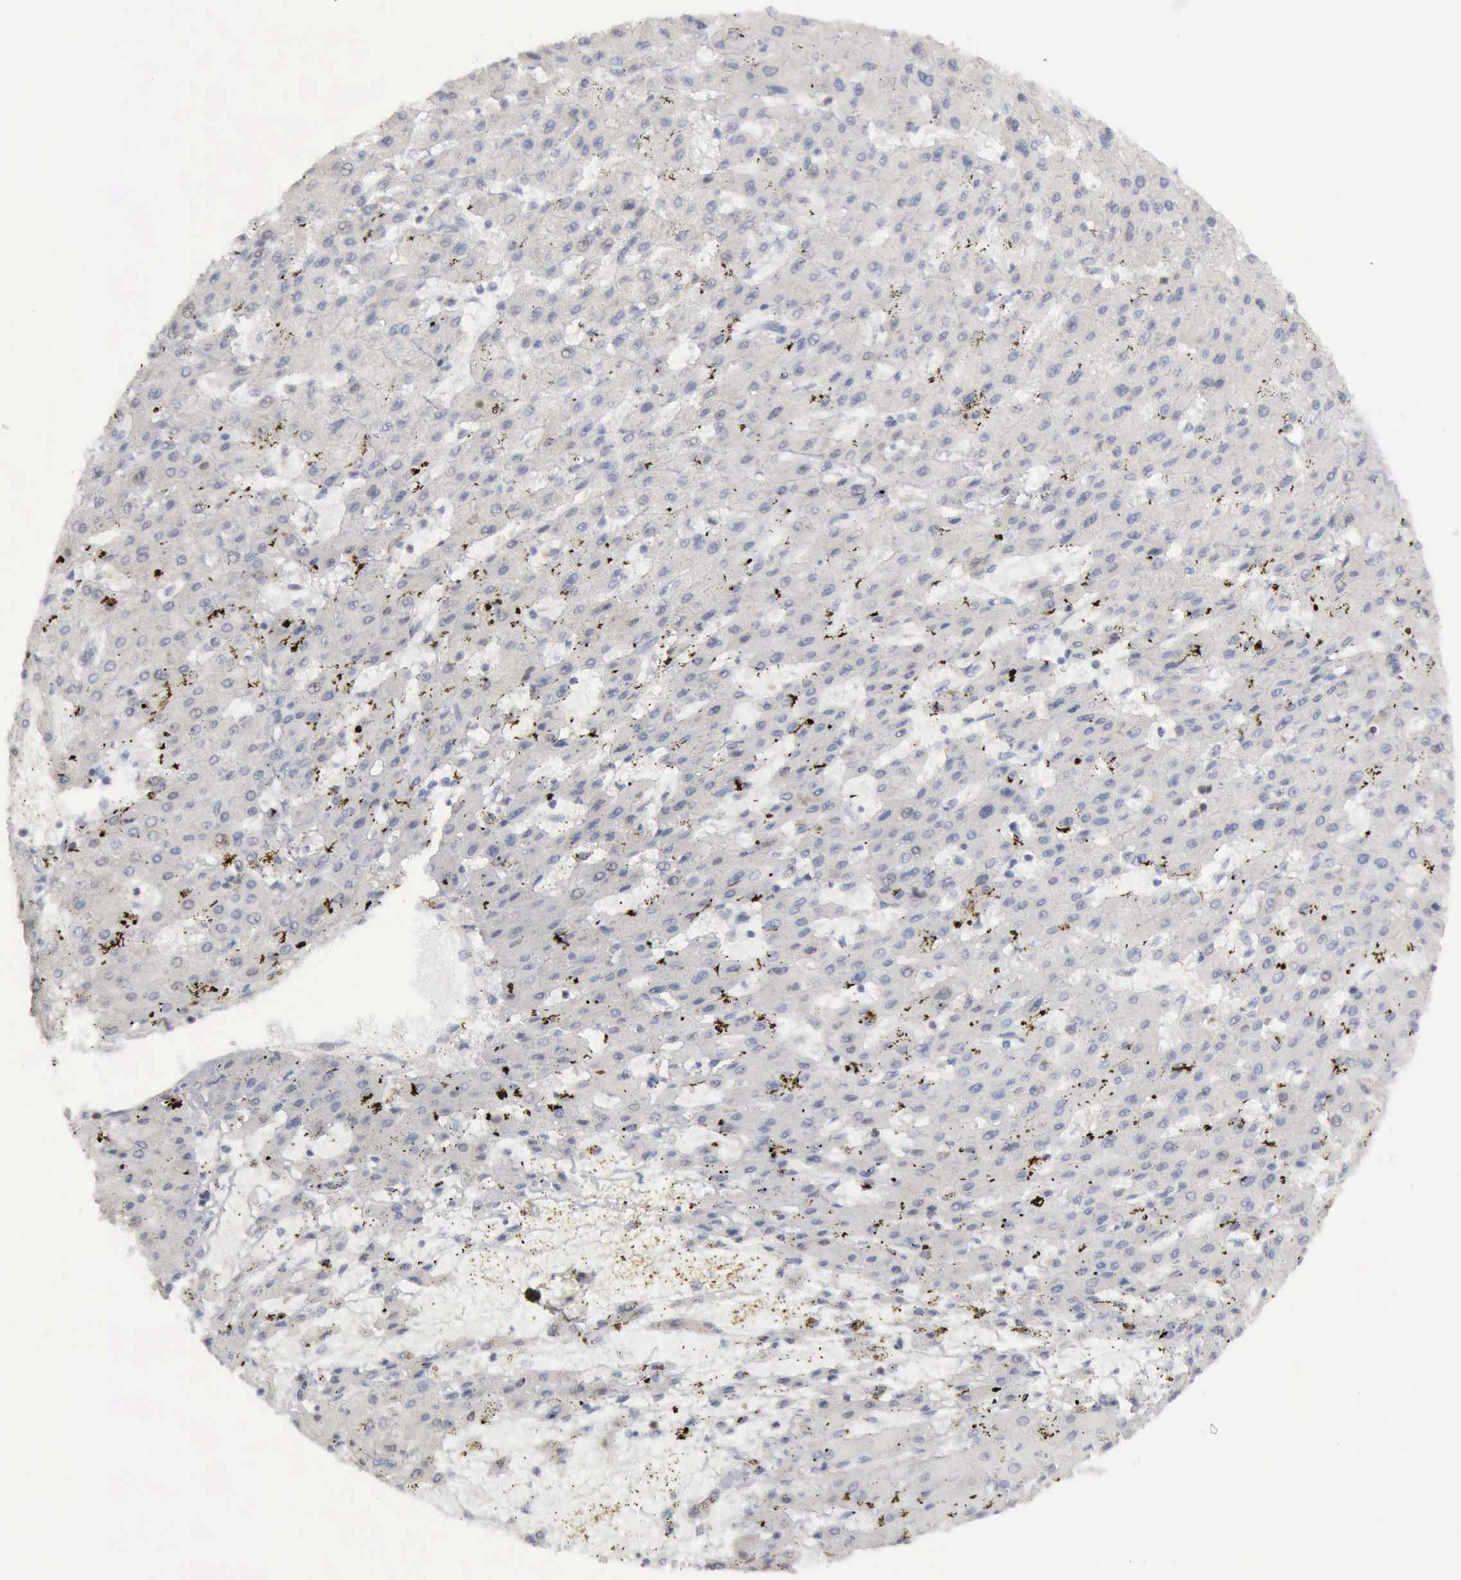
{"staining": {"intensity": "negative", "quantity": "none", "location": "none"}, "tissue": "liver cancer", "cell_type": "Tumor cells", "image_type": "cancer", "snomed": [{"axis": "morphology", "description": "Carcinoma, Hepatocellular, NOS"}, {"axis": "topography", "description": "Liver"}], "caption": "High power microscopy micrograph of an immunohistochemistry (IHC) histopathology image of liver cancer, revealing no significant staining in tumor cells.", "gene": "STAT1", "patient": {"sex": "female", "age": 52}}